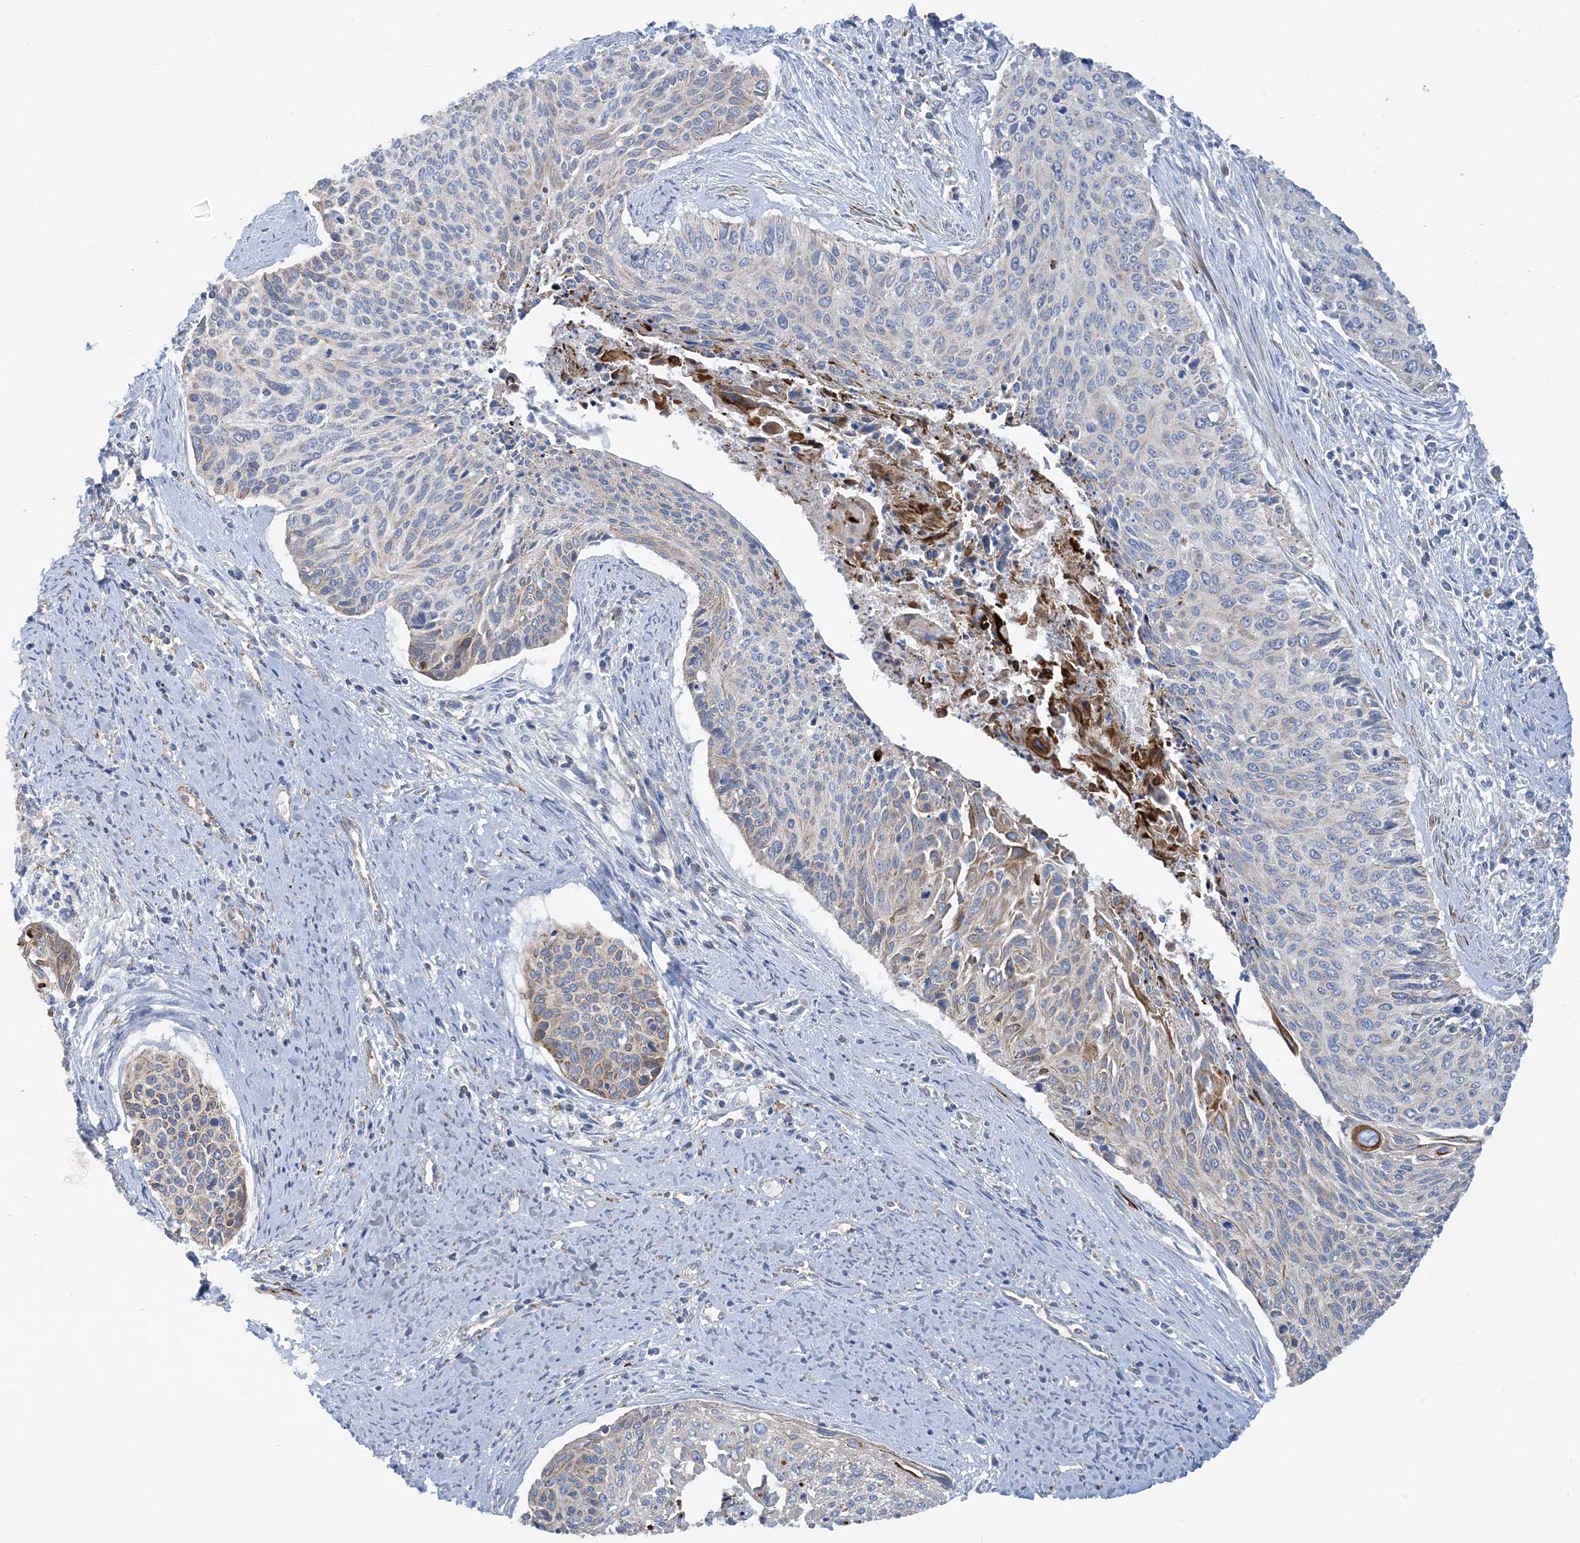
{"staining": {"intensity": "weak", "quantity": "25%-75%", "location": "cytoplasmic/membranous"}, "tissue": "cervical cancer", "cell_type": "Tumor cells", "image_type": "cancer", "snomed": [{"axis": "morphology", "description": "Squamous cell carcinoma, NOS"}, {"axis": "topography", "description": "Cervix"}], "caption": "Tumor cells reveal low levels of weak cytoplasmic/membranous staining in about 25%-75% of cells in human squamous cell carcinoma (cervical). (DAB (3,3'-diaminobenzidine) = brown stain, brightfield microscopy at high magnification).", "gene": "CALHM5", "patient": {"sex": "female", "age": 55}}